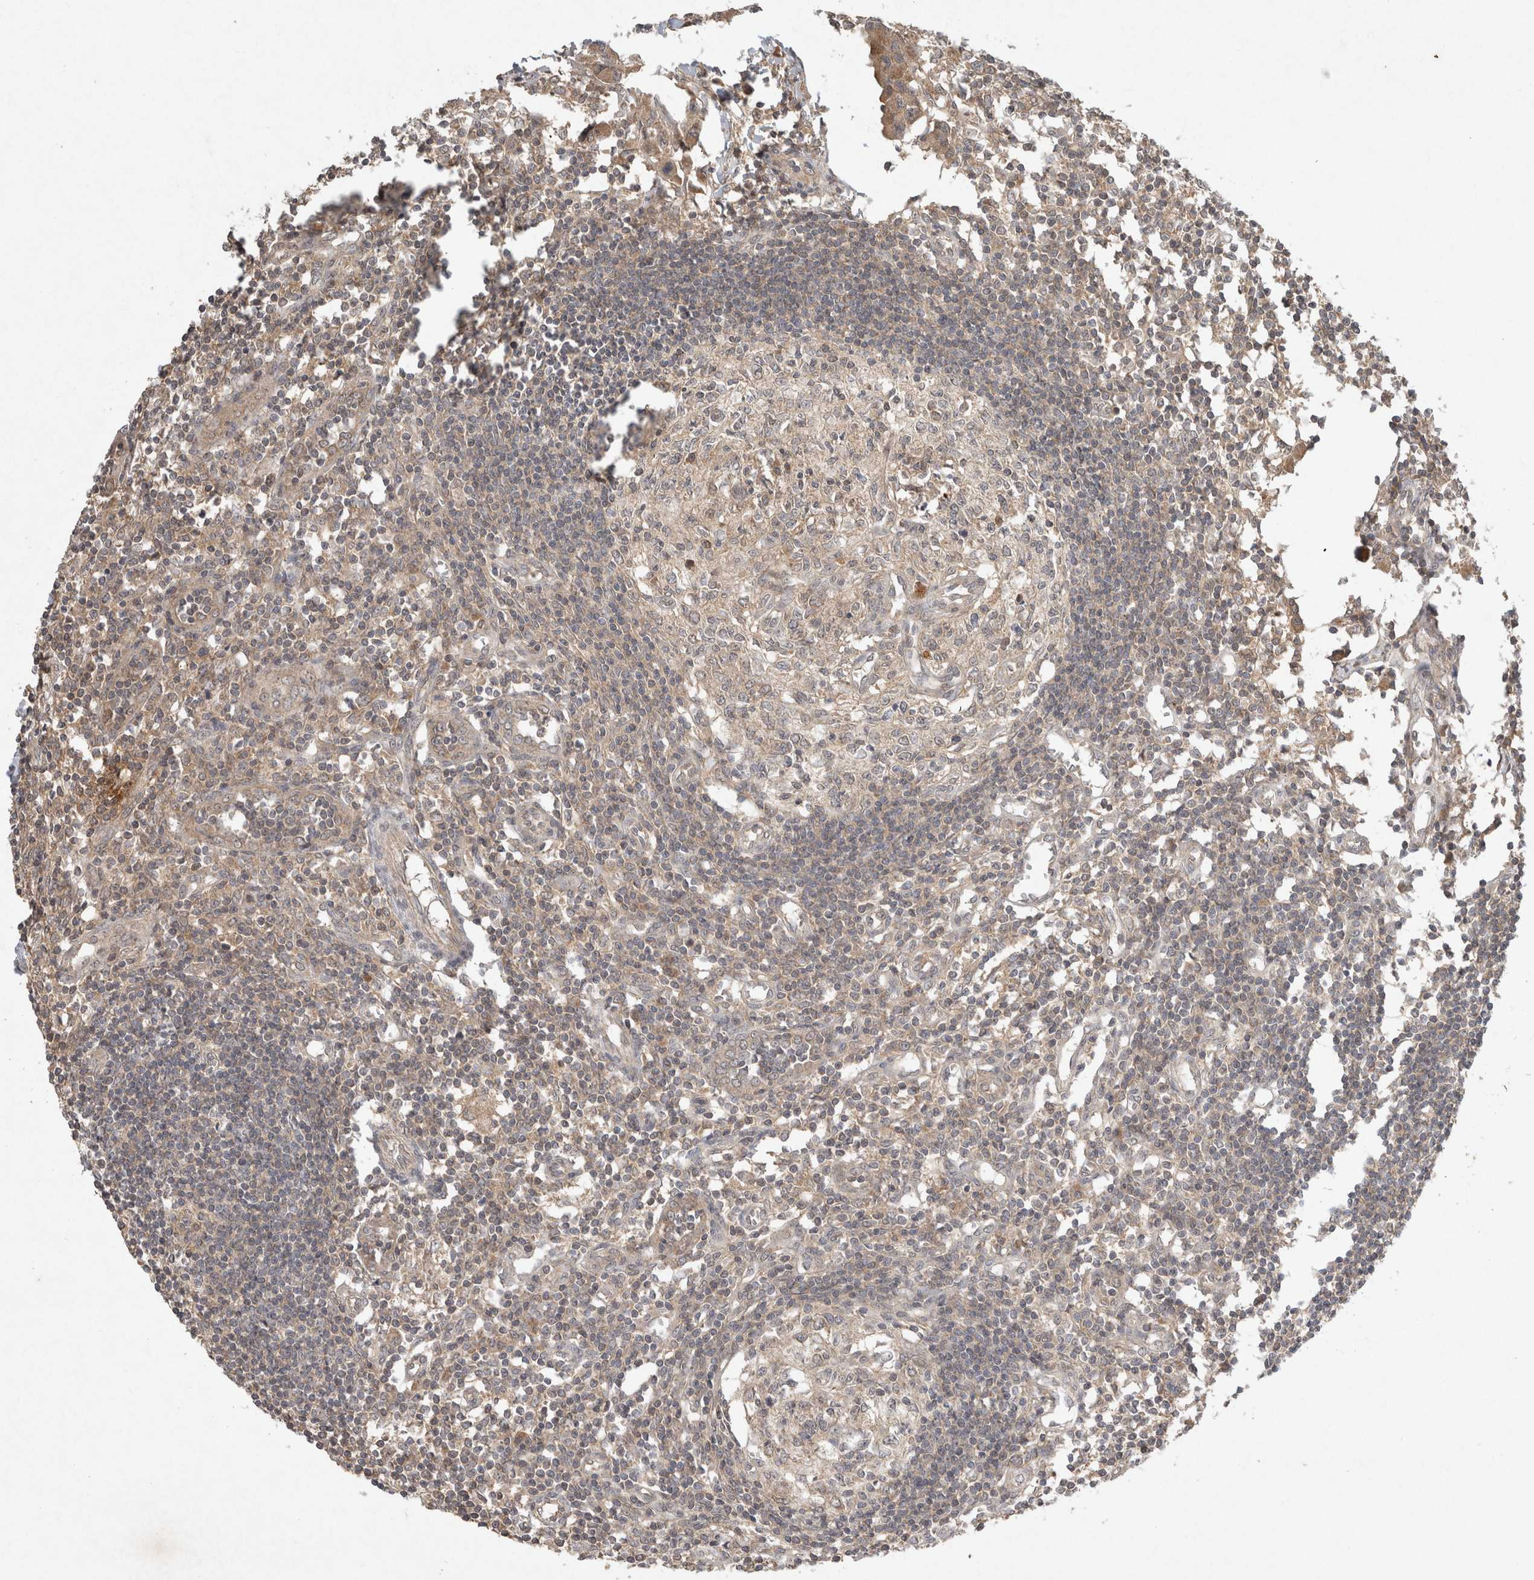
{"staining": {"intensity": "weak", "quantity": "25%-75%", "location": "cytoplasmic/membranous"}, "tissue": "lymph node", "cell_type": "Germinal center cells", "image_type": "normal", "snomed": [{"axis": "morphology", "description": "Normal tissue, NOS"}, {"axis": "morphology", "description": "Malignant melanoma, Metastatic site"}, {"axis": "topography", "description": "Lymph node"}], "caption": "IHC of normal human lymph node reveals low levels of weak cytoplasmic/membranous positivity in about 25%-75% of germinal center cells.", "gene": "LOXL2", "patient": {"sex": "male", "age": 41}}